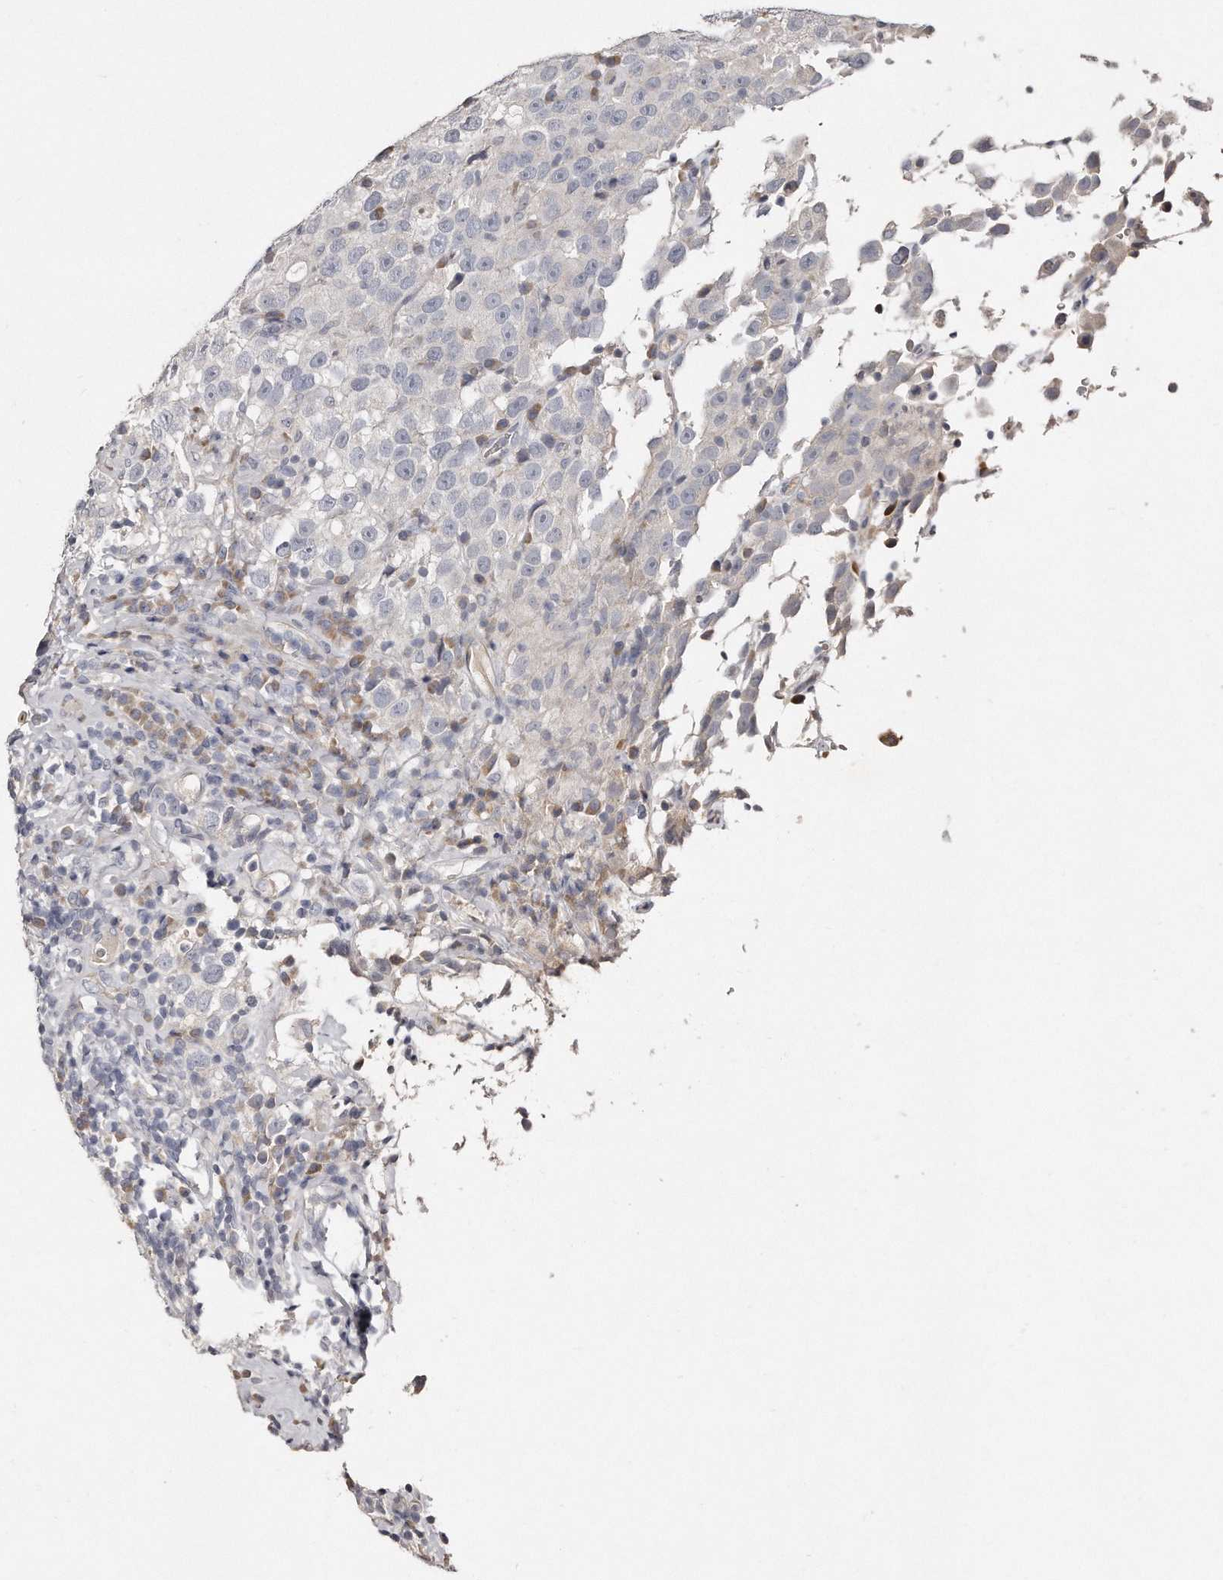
{"staining": {"intensity": "negative", "quantity": "none", "location": "none"}, "tissue": "testis cancer", "cell_type": "Tumor cells", "image_type": "cancer", "snomed": [{"axis": "morphology", "description": "Seminoma, NOS"}, {"axis": "topography", "description": "Testis"}], "caption": "DAB immunohistochemical staining of testis cancer (seminoma) exhibits no significant expression in tumor cells. (DAB IHC visualized using brightfield microscopy, high magnification).", "gene": "TECR", "patient": {"sex": "male", "age": 41}}